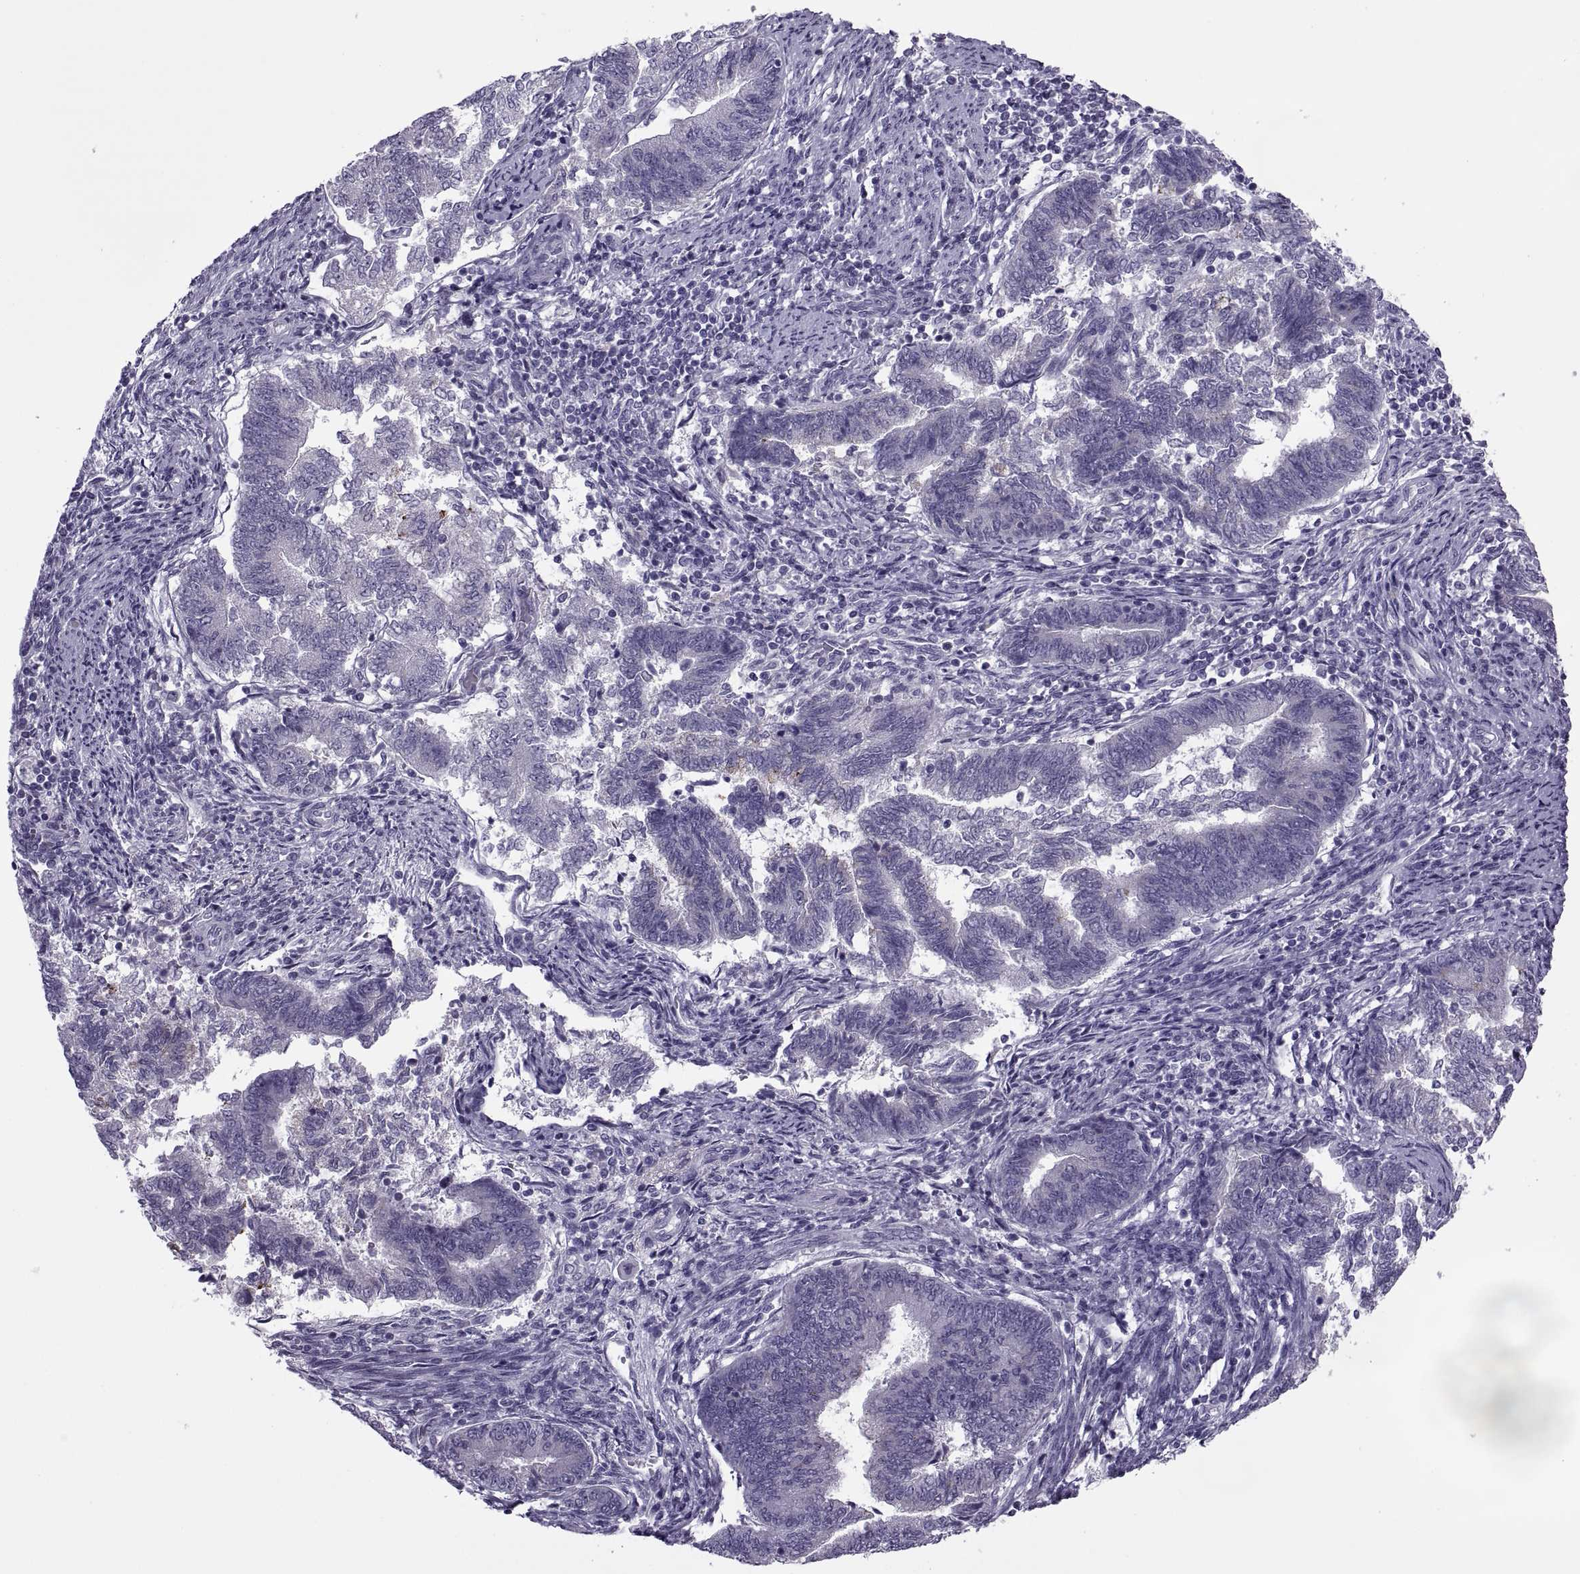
{"staining": {"intensity": "negative", "quantity": "none", "location": "none"}, "tissue": "endometrial cancer", "cell_type": "Tumor cells", "image_type": "cancer", "snomed": [{"axis": "morphology", "description": "Adenocarcinoma, NOS"}, {"axis": "topography", "description": "Endometrium"}], "caption": "DAB (3,3'-diaminobenzidine) immunohistochemical staining of human endometrial cancer reveals no significant staining in tumor cells.", "gene": "MAGEB1", "patient": {"sex": "female", "age": 65}}